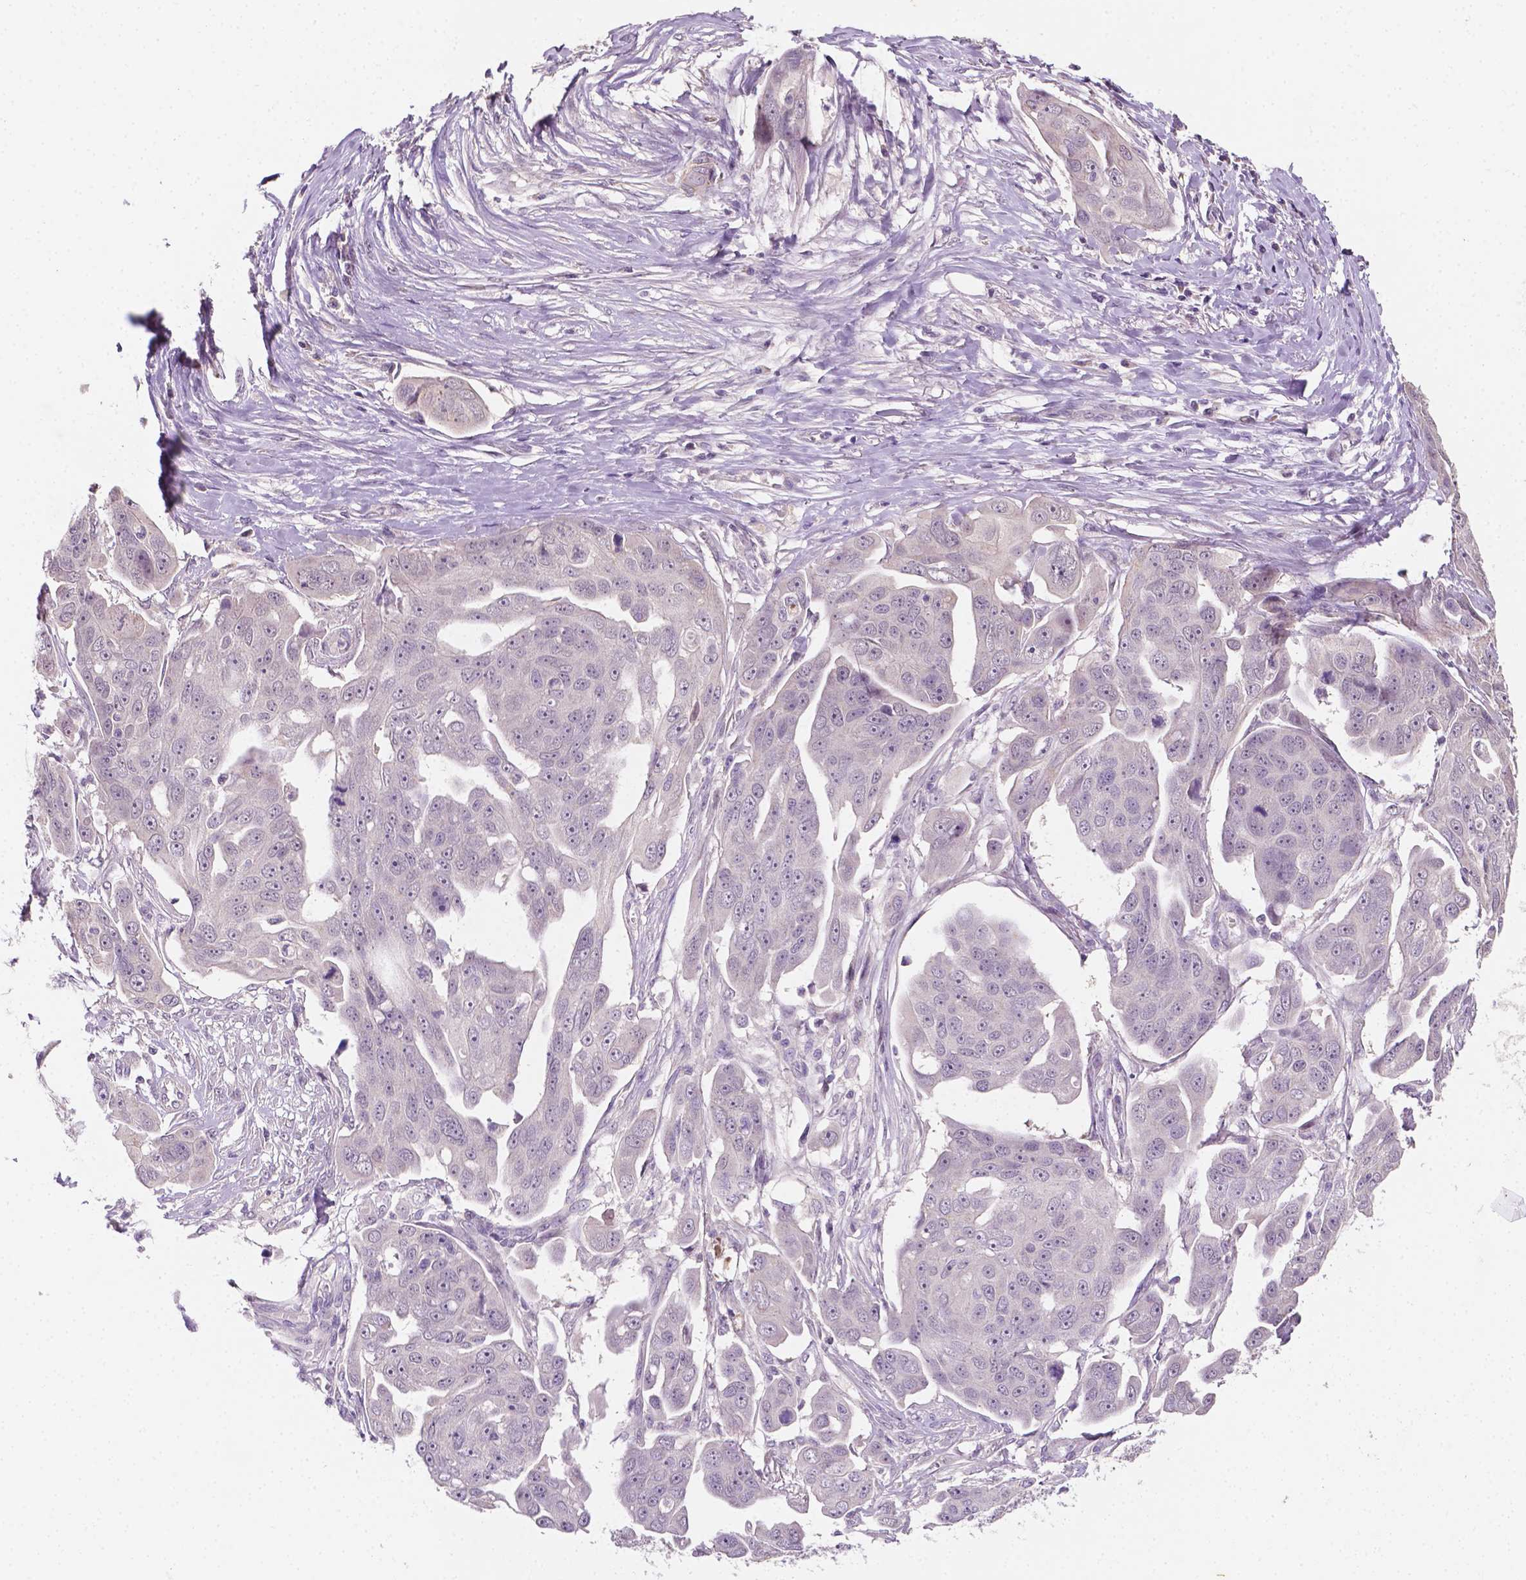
{"staining": {"intensity": "negative", "quantity": "none", "location": "none"}, "tissue": "ovarian cancer", "cell_type": "Tumor cells", "image_type": "cancer", "snomed": [{"axis": "morphology", "description": "Carcinoma, endometroid"}, {"axis": "topography", "description": "Ovary"}], "caption": "Ovarian cancer was stained to show a protein in brown. There is no significant expression in tumor cells.", "gene": "MROH6", "patient": {"sex": "female", "age": 70}}